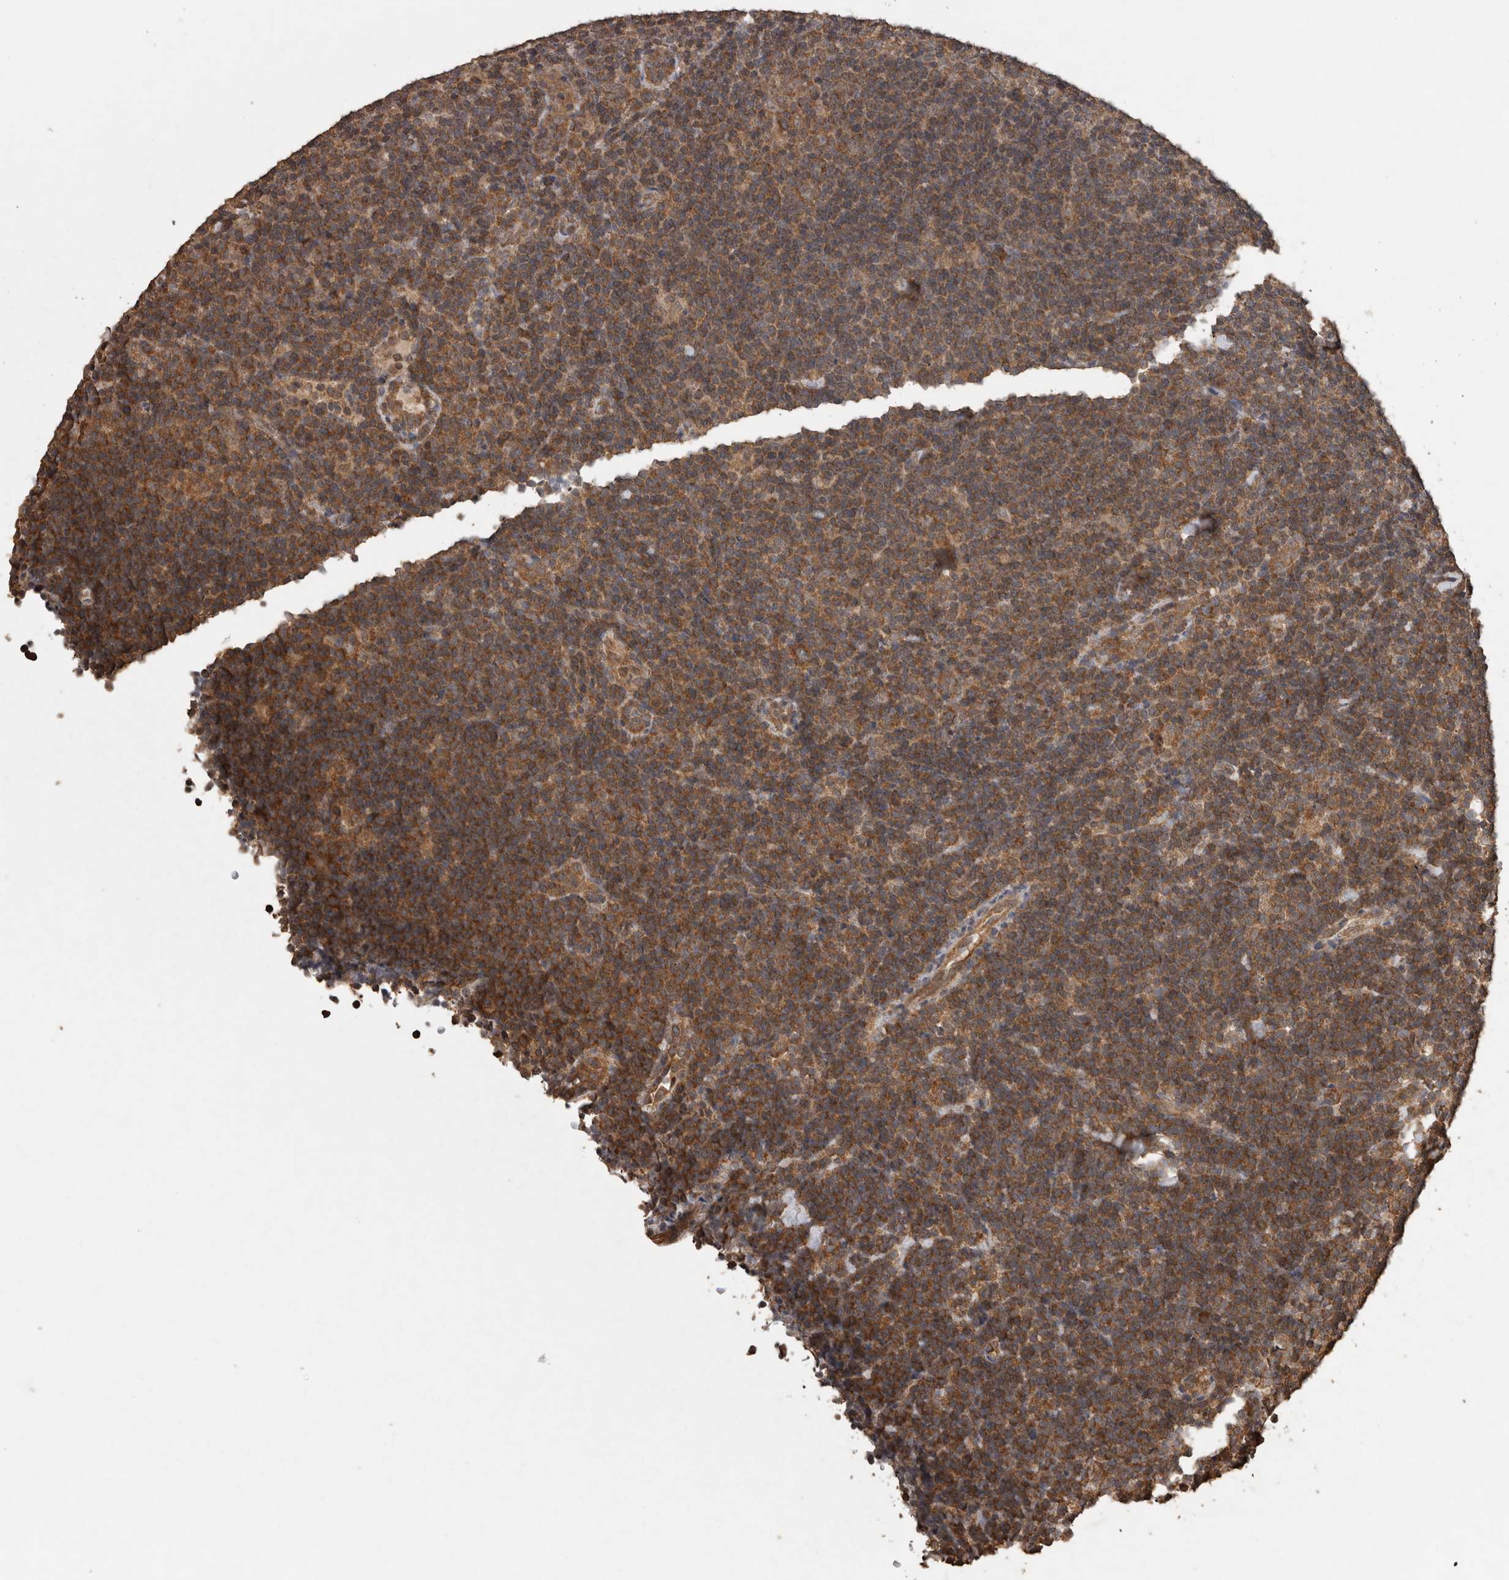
{"staining": {"intensity": "moderate", "quantity": ">75%", "location": "cytoplasmic/membranous"}, "tissue": "lymphoma", "cell_type": "Tumor cells", "image_type": "cancer", "snomed": [{"axis": "morphology", "description": "Hodgkin's disease, NOS"}, {"axis": "topography", "description": "Lymph node"}], "caption": "This micrograph exhibits Hodgkin's disease stained with IHC to label a protein in brown. The cytoplasmic/membranous of tumor cells show moderate positivity for the protein. Nuclei are counter-stained blue.", "gene": "PINK1", "patient": {"sex": "female", "age": 57}}